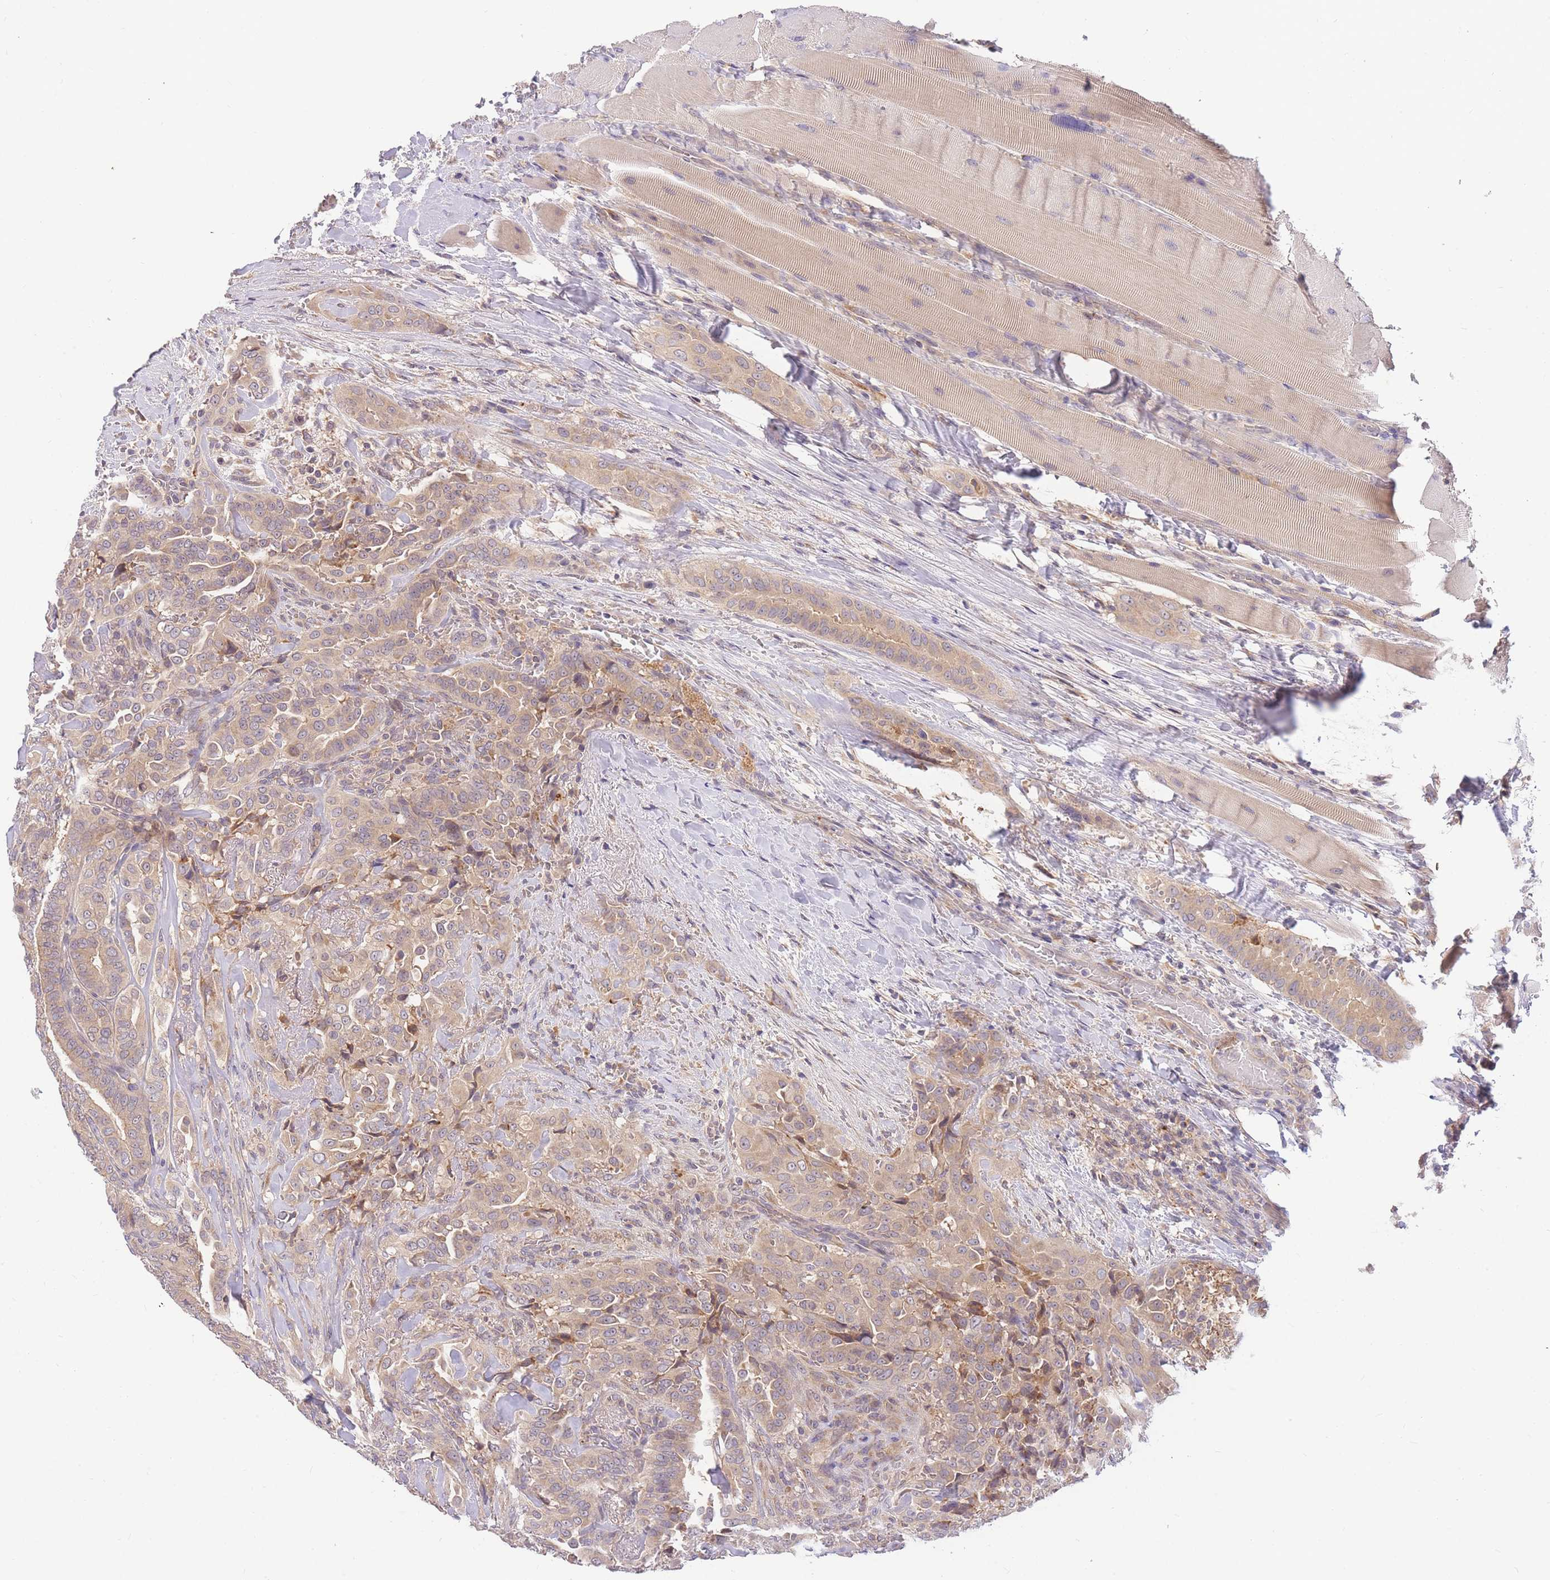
{"staining": {"intensity": "weak", "quantity": "<25%", "location": "cytoplasmic/membranous"}, "tissue": "thyroid cancer", "cell_type": "Tumor cells", "image_type": "cancer", "snomed": [{"axis": "morphology", "description": "Papillary adenocarcinoma, NOS"}, {"axis": "topography", "description": "Thyroid gland"}], "caption": "This is a image of immunohistochemistry (IHC) staining of thyroid cancer (papillary adenocarcinoma), which shows no staining in tumor cells. (DAB (3,3'-diaminobenzidine) immunohistochemistry, high magnification).", "gene": "ZNF577", "patient": {"sex": "male", "age": 61}}